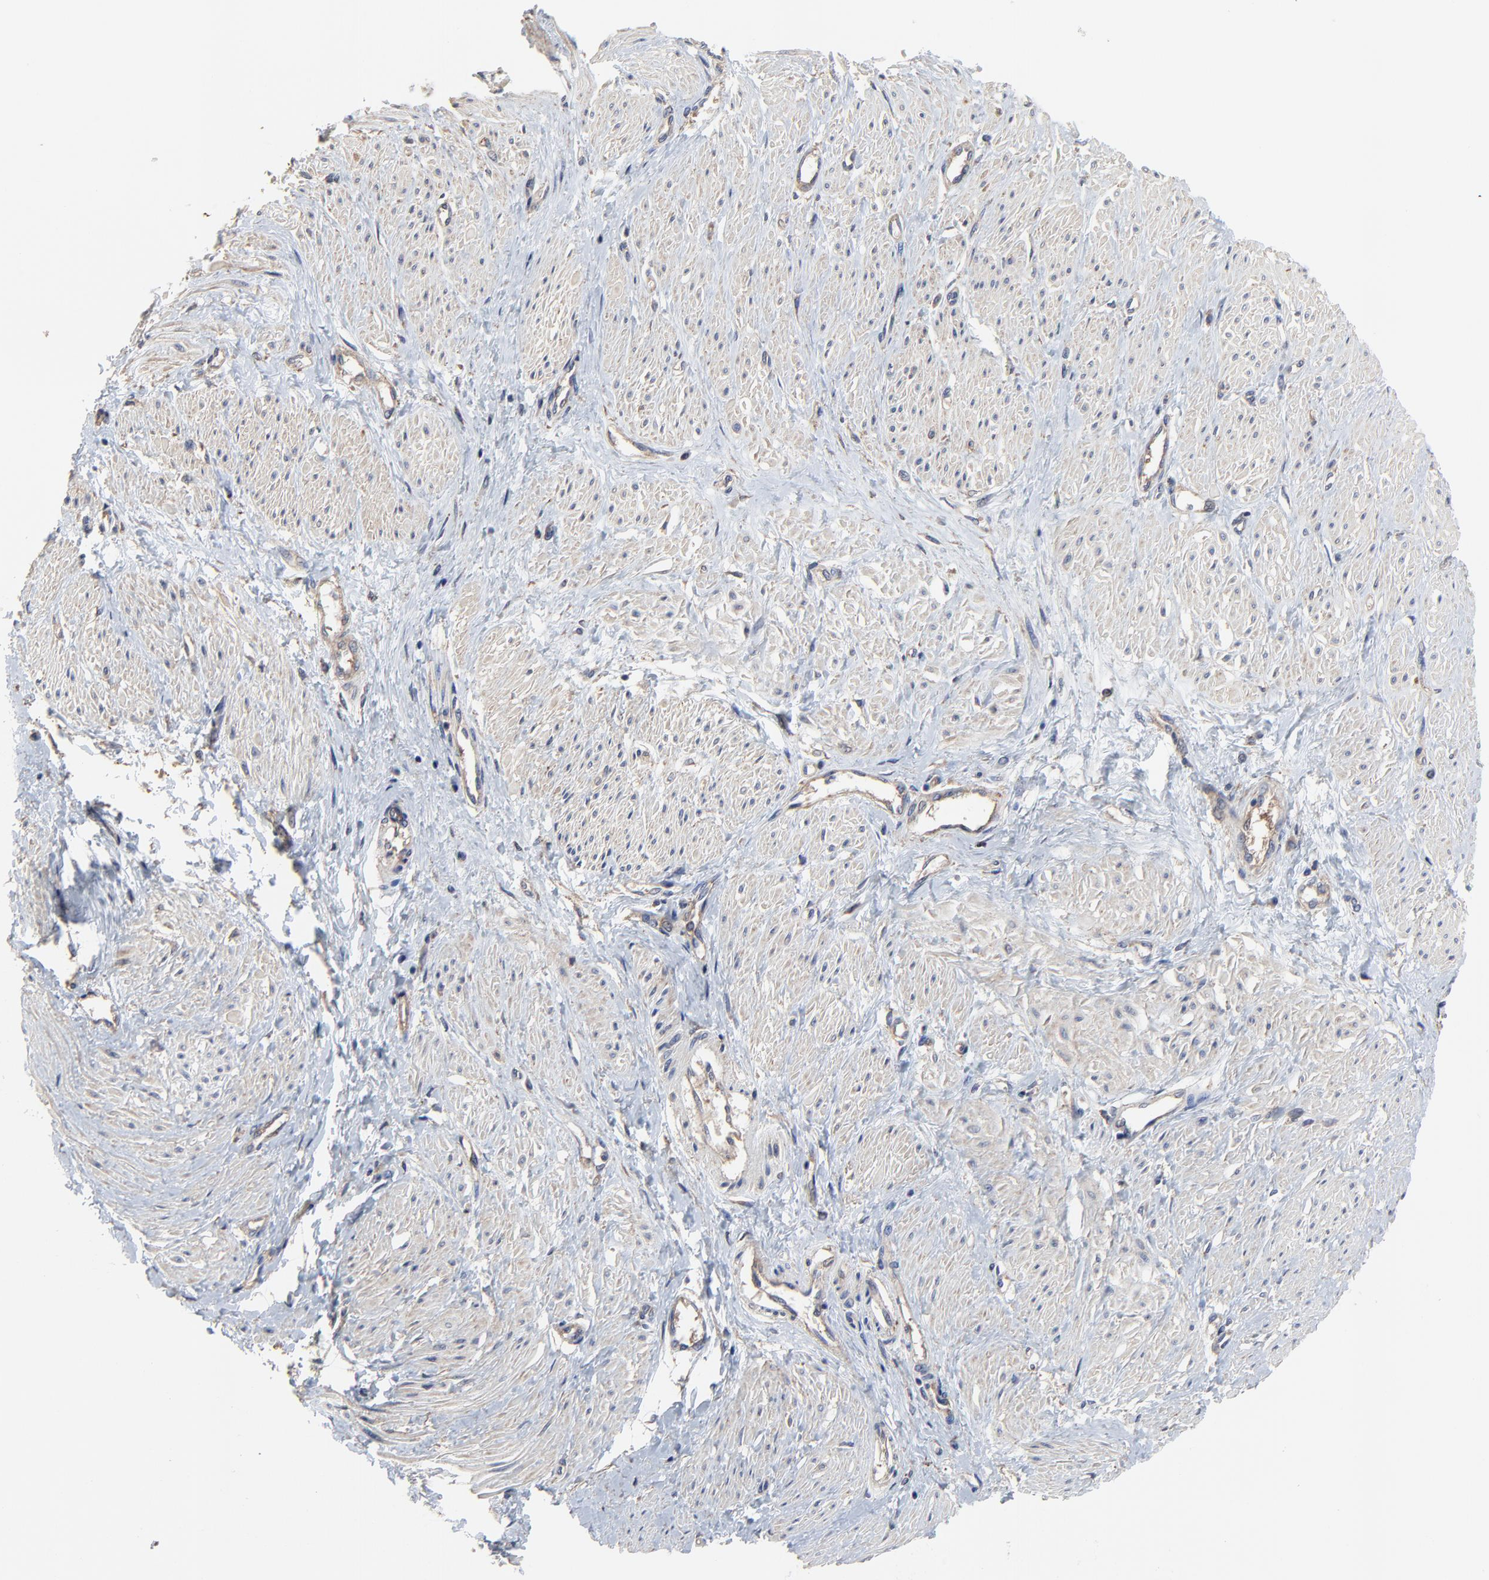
{"staining": {"intensity": "weak", "quantity": "25%-75%", "location": "cytoplasmic/membranous"}, "tissue": "smooth muscle", "cell_type": "Smooth muscle cells", "image_type": "normal", "snomed": [{"axis": "morphology", "description": "Normal tissue, NOS"}, {"axis": "topography", "description": "Smooth muscle"}, {"axis": "topography", "description": "Uterus"}], "caption": "A brown stain highlights weak cytoplasmic/membranous staining of a protein in smooth muscle cells of normal human smooth muscle. (DAB (3,3'-diaminobenzidine) = brown stain, brightfield microscopy at high magnification).", "gene": "NXF3", "patient": {"sex": "female", "age": 39}}